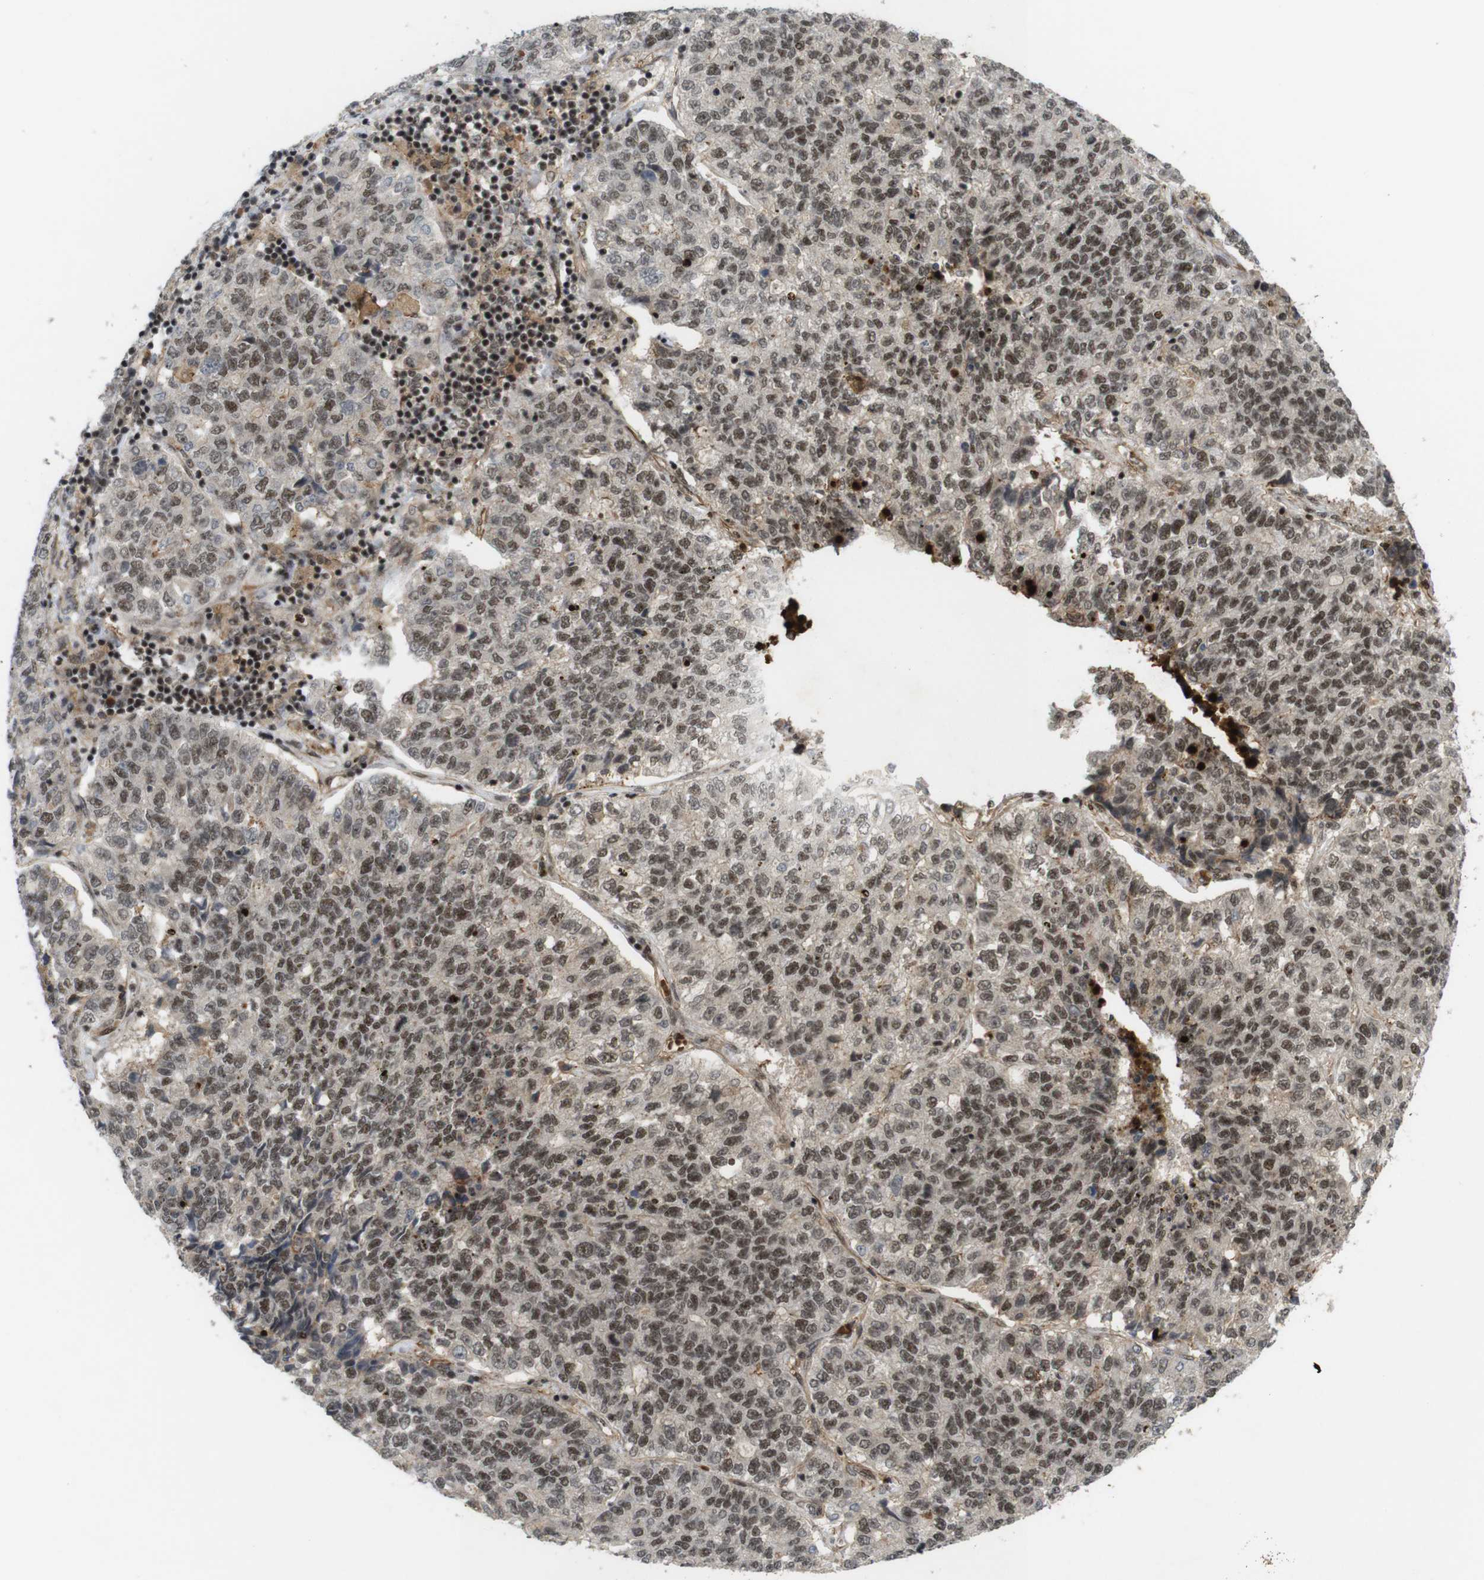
{"staining": {"intensity": "moderate", "quantity": ">75%", "location": "nuclear"}, "tissue": "lung cancer", "cell_type": "Tumor cells", "image_type": "cancer", "snomed": [{"axis": "morphology", "description": "Adenocarcinoma, NOS"}, {"axis": "topography", "description": "Lung"}], "caption": "Lung cancer (adenocarcinoma) stained with DAB immunohistochemistry displays medium levels of moderate nuclear staining in about >75% of tumor cells. The staining was performed using DAB (3,3'-diaminobenzidine) to visualize the protein expression in brown, while the nuclei were stained in blue with hematoxylin (Magnification: 20x).", "gene": "SP2", "patient": {"sex": "male", "age": 49}}